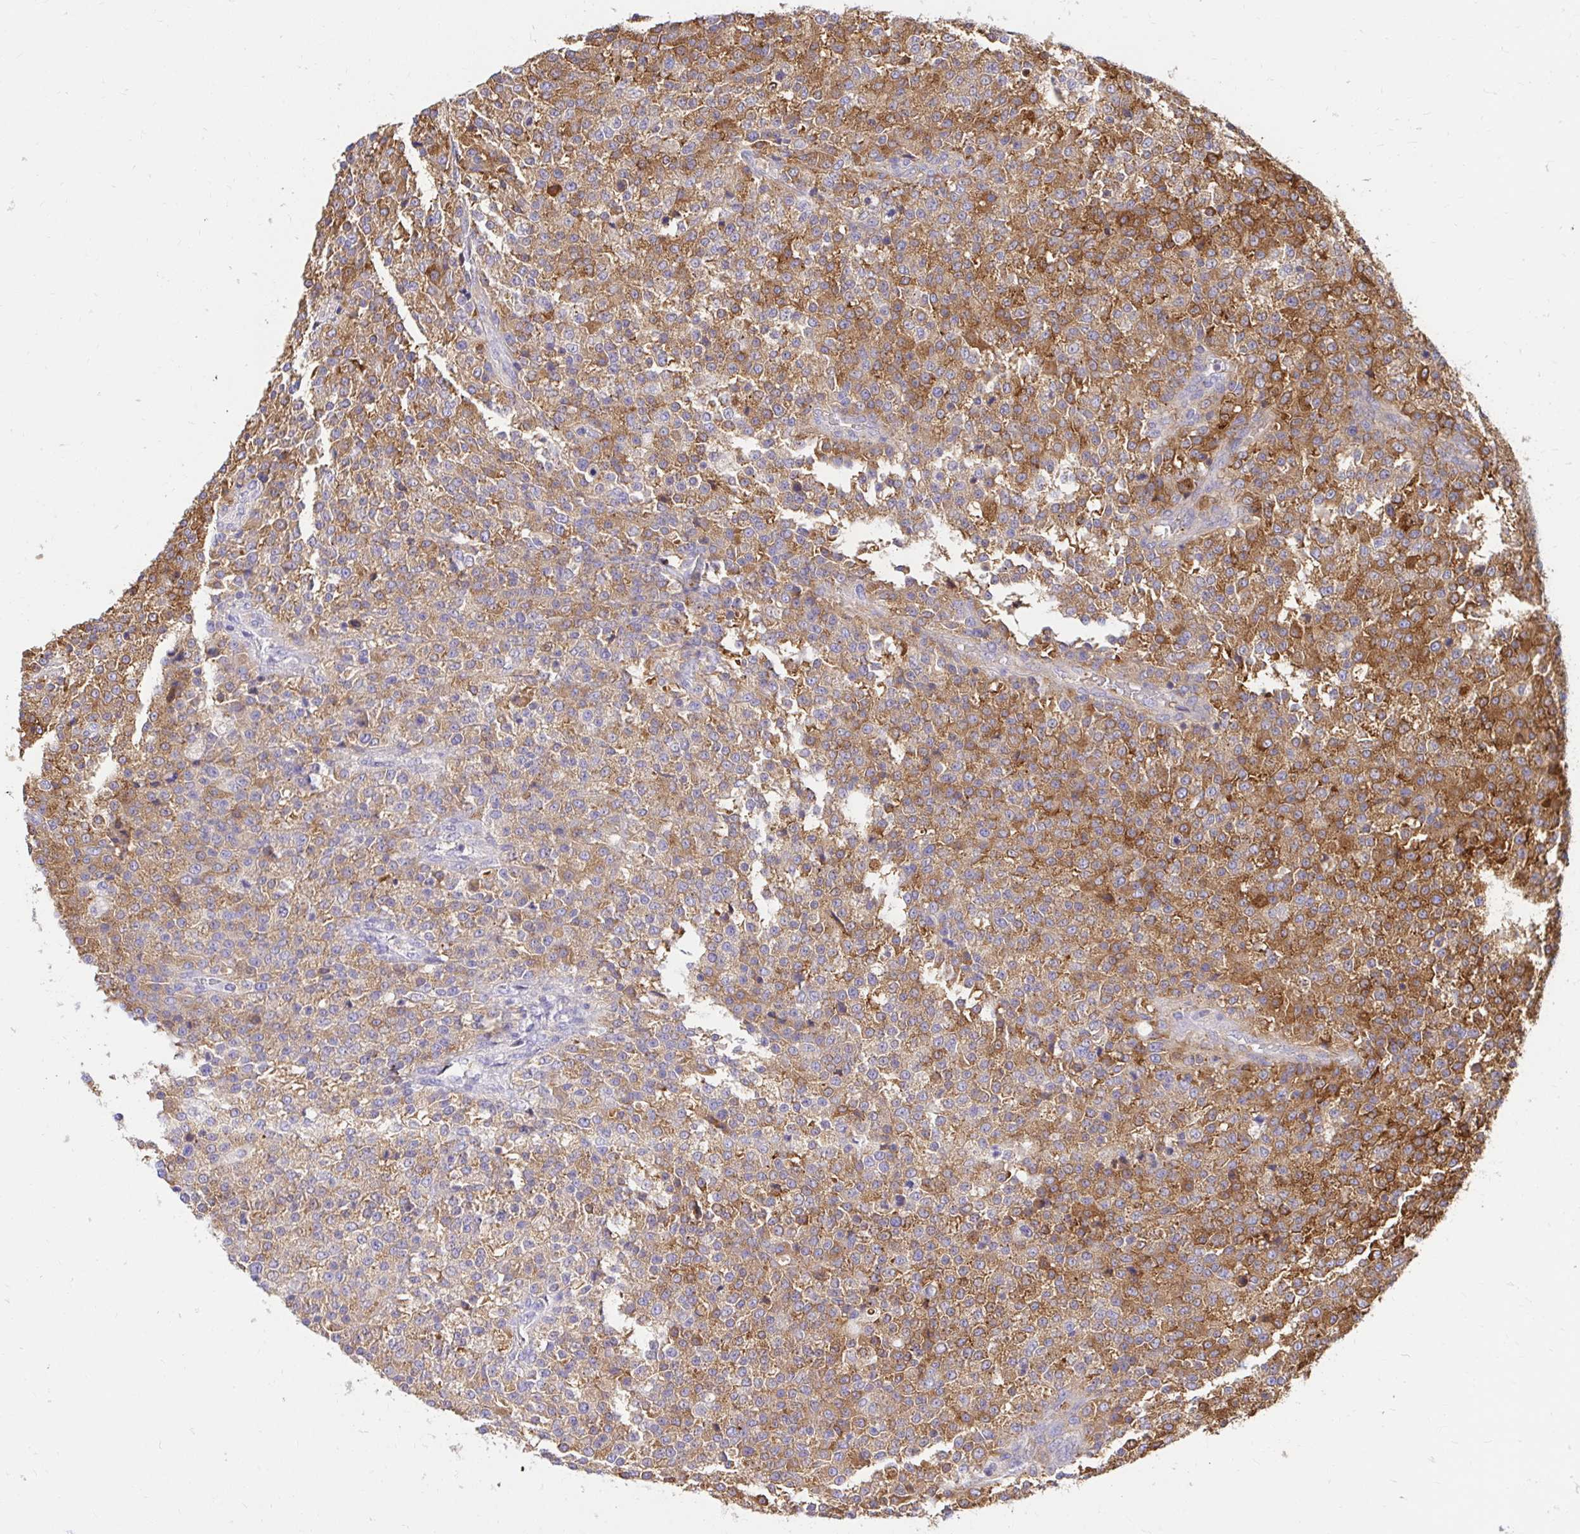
{"staining": {"intensity": "moderate", "quantity": ">75%", "location": "cytoplasmic/membranous"}, "tissue": "testis cancer", "cell_type": "Tumor cells", "image_type": "cancer", "snomed": [{"axis": "morphology", "description": "Seminoma, NOS"}, {"axis": "topography", "description": "Testis"}], "caption": "This photomicrograph reveals testis cancer stained with immunohistochemistry (IHC) to label a protein in brown. The cytoplasmic/membranous of tumor cells show moderate positivity for the protein. Nuclei are counter-stained blue.", "gene": "ABCB10", "patient": {"sex": "male", "age": 59}}